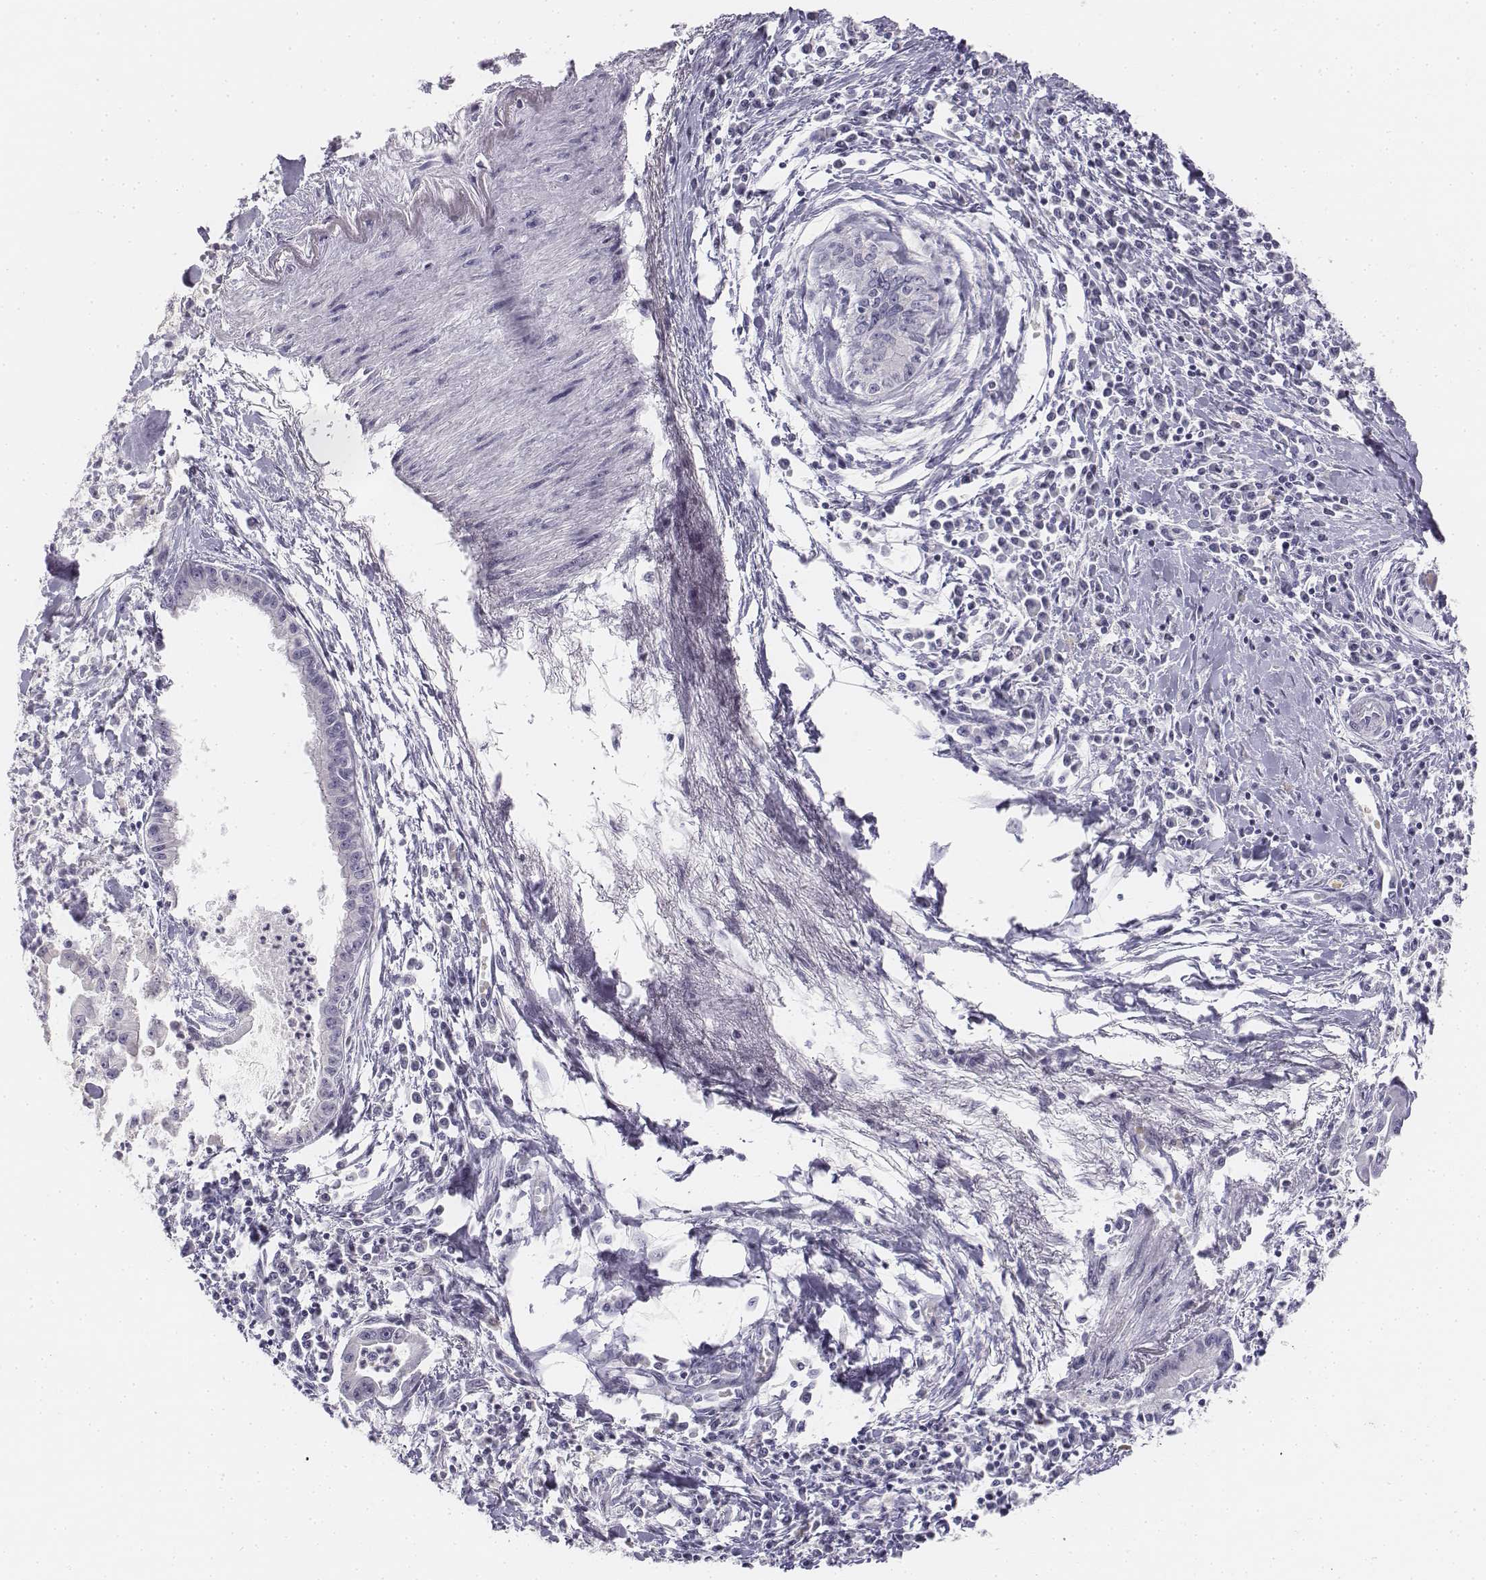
{"staining": {"intensity": "negative", "quantity": "none", "location": "none"}, "tissue": "pancreatic cancer", "cell_type": "Tumor cells", "image_type": "cancer", "snomed": [{"axis": "morphology", "description": "Adenocarcinoma, NOS"}, {"axis": "topography", "description": "Pancreas"}], "caption": "A photomicrograph of pancreatic cancer (adenocarcinoma) stained for a protein demonstrates no brown staining in tumor cells.", "gene": "UCN2", "patient": {"sex": "male", "age": 72}}